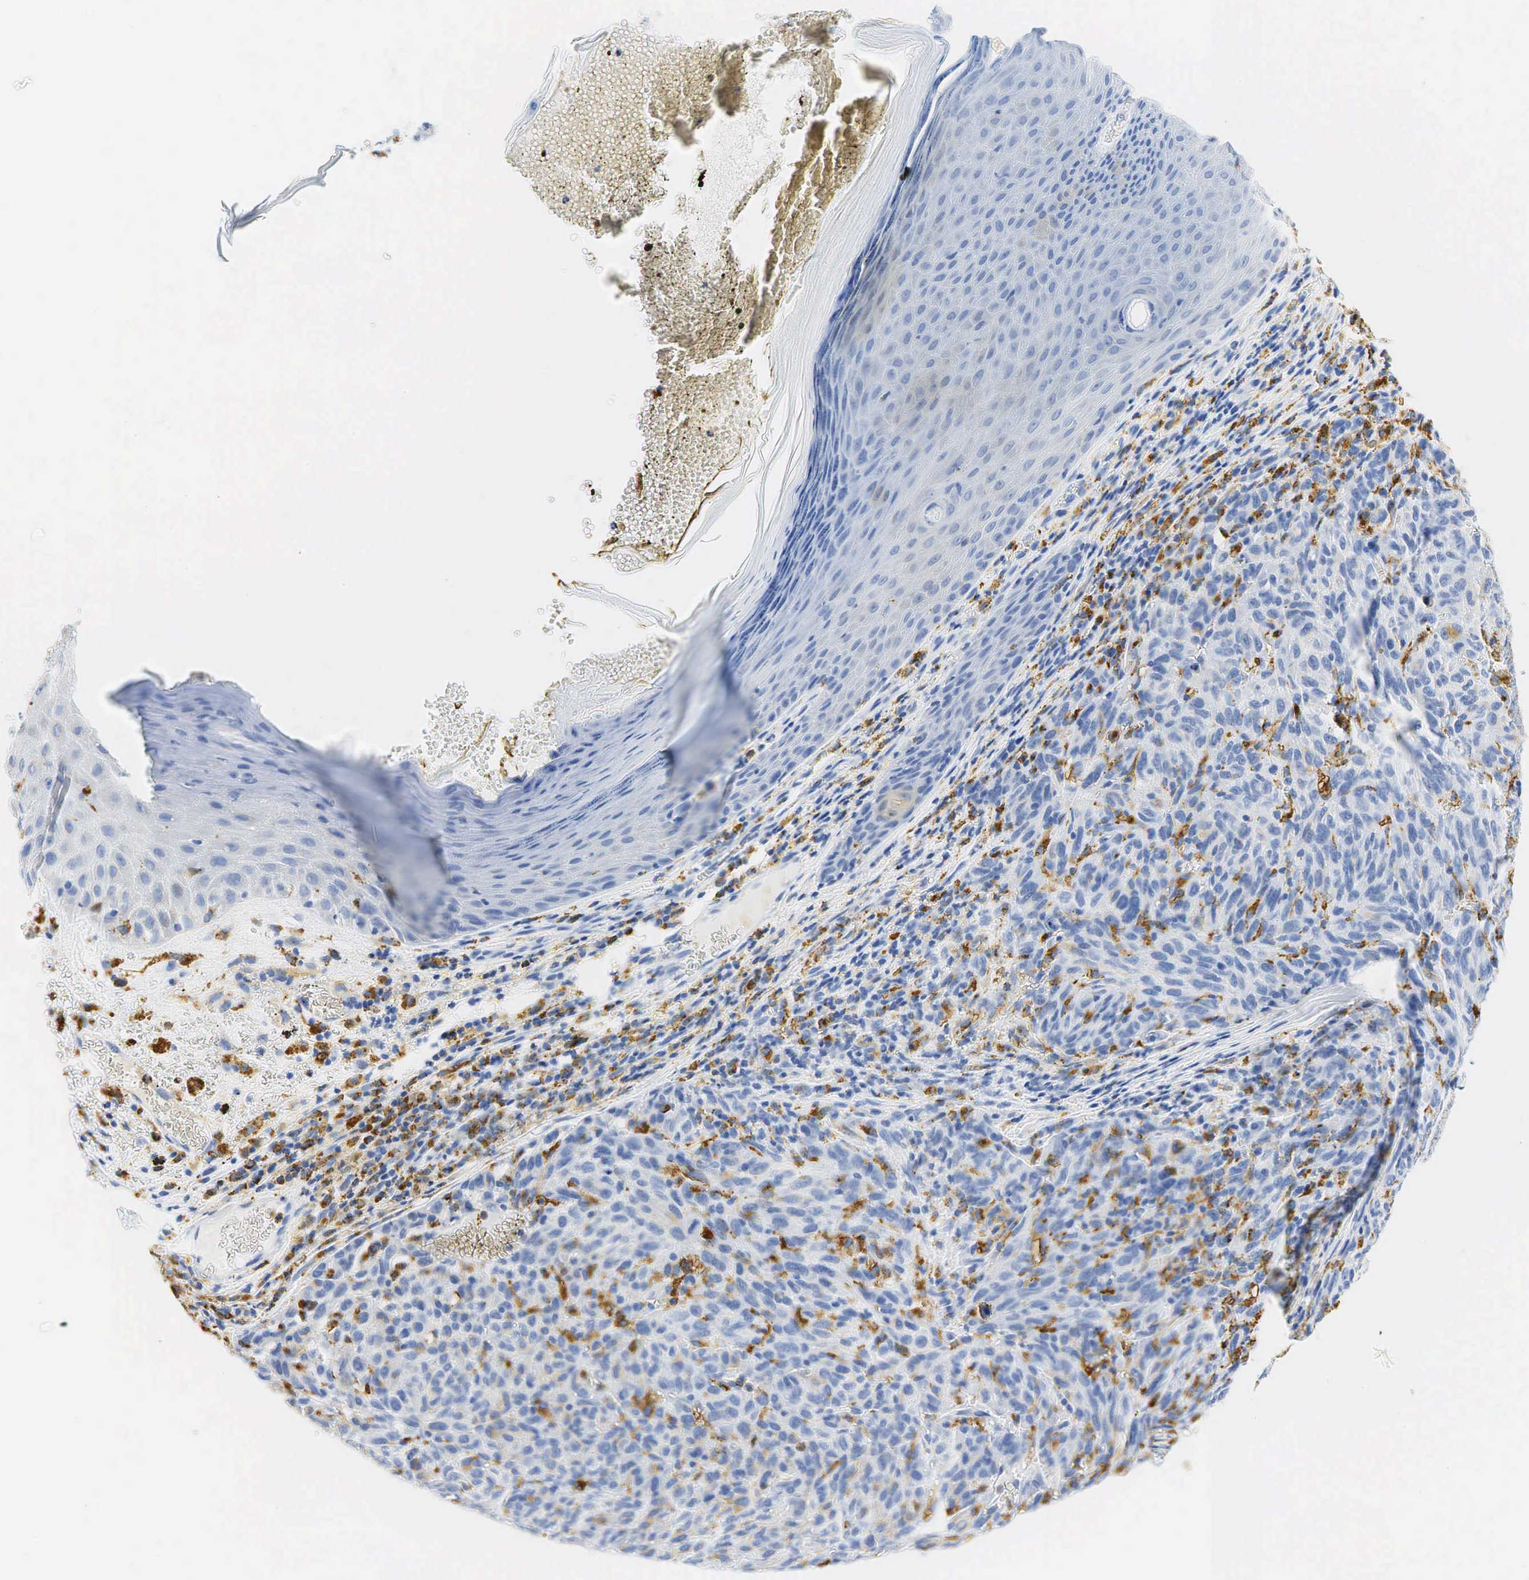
{"staining": {"intensity": "weak", "quantity": "<25%", "location": "cytoplasmic/membranous"}, "tissue": "melanoma", "cell_type": "Tumor cells", "image_type": "cancer", "snomed": [{"axis": "morphology", "description": "Malignant melanoma, NOS"}, {"axis": "topography", "description": "Skin"}], "caption": "Tumor cells show no significant protein expression in malignant melanoma.", "gene": "CD68", "patient": {"sex": "male", "age": 76}}